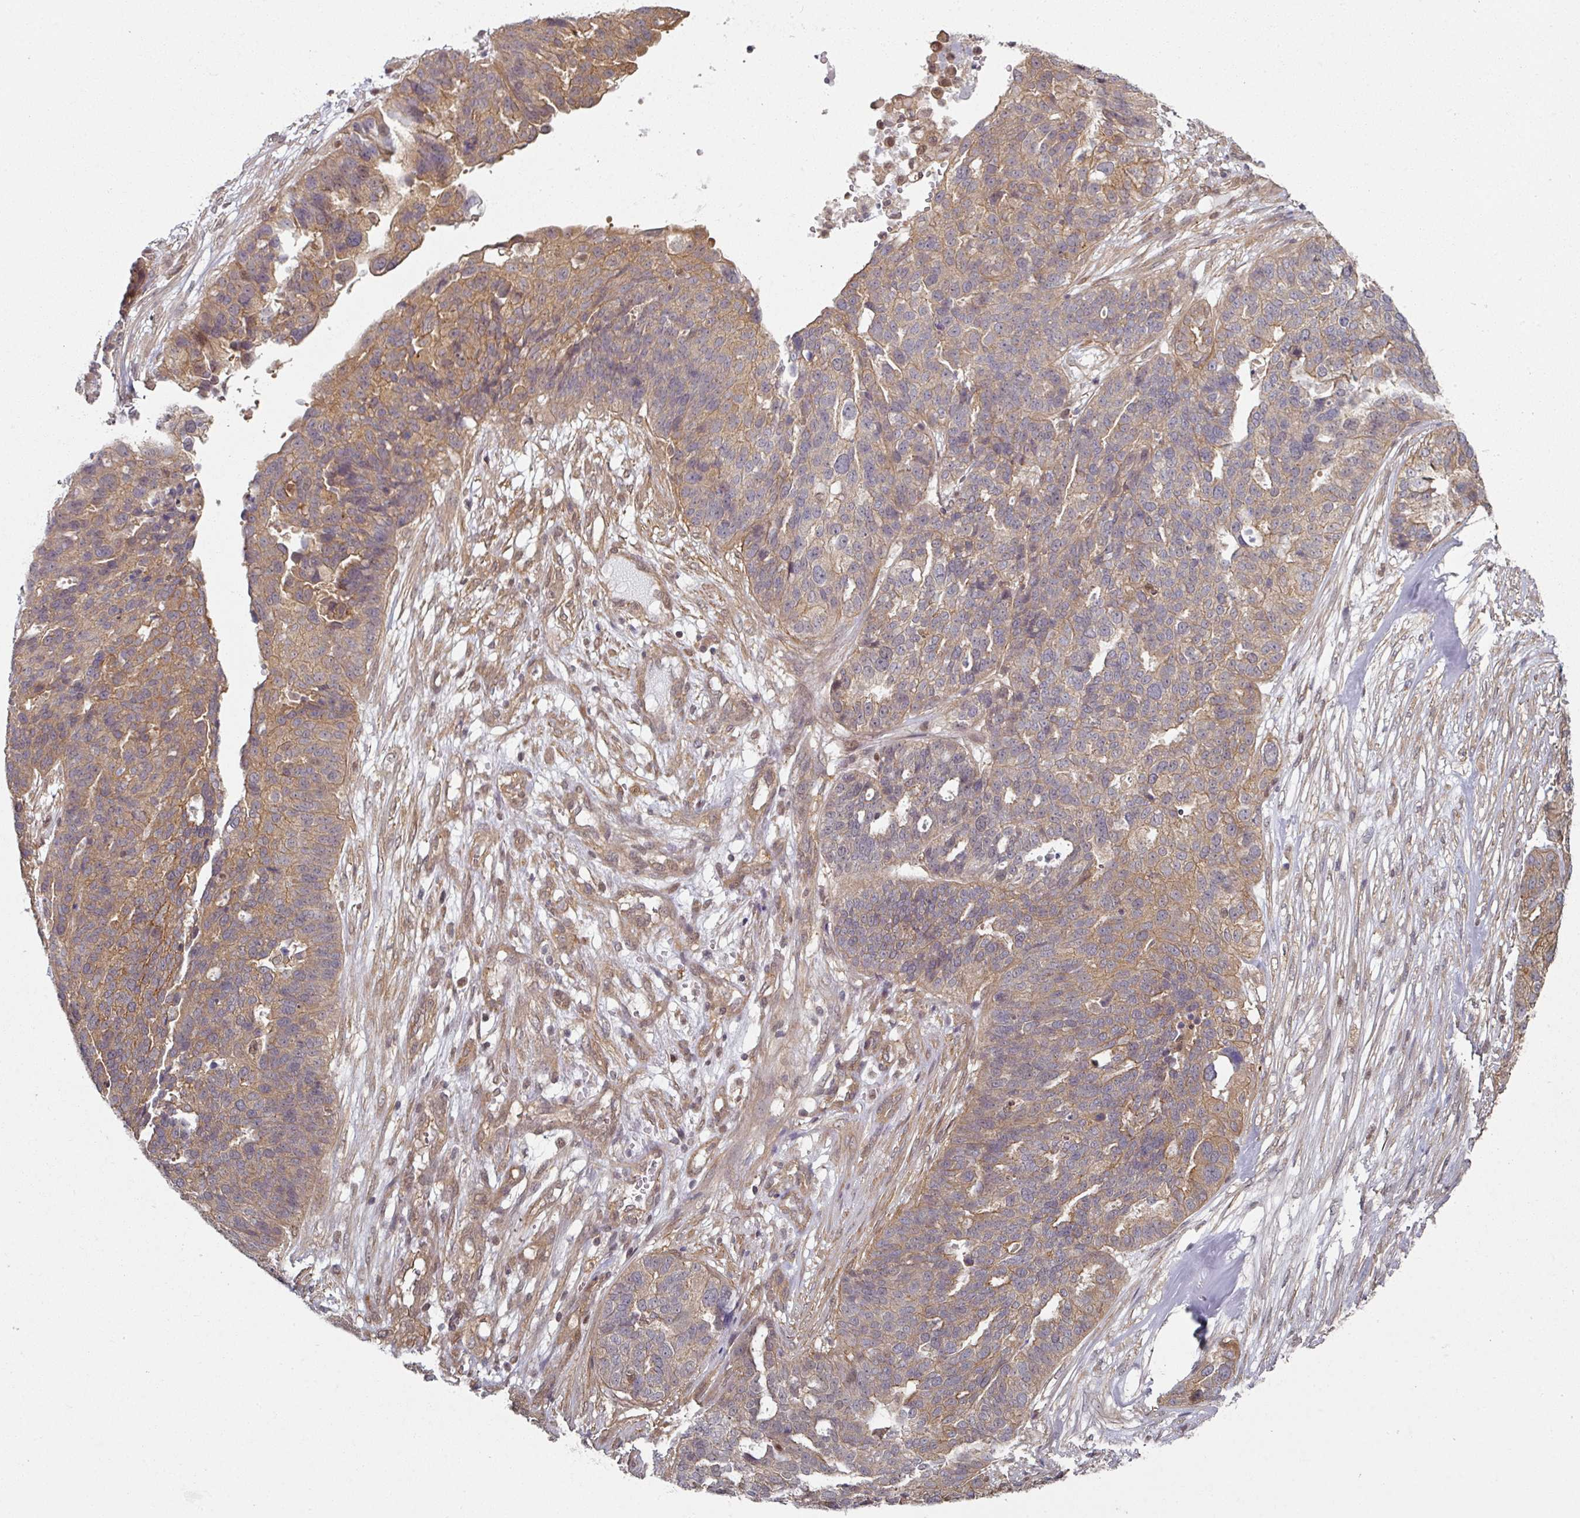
{"staining": {"intensity": "moderate", "quantity": ">75%", "location": "cytoplasmic/membranous"}, "tissue": "ovarian cancer", "cell_type": "Tumor cells", "image_type": "cancer", "snomed": [{"axis": "morphology", "description": "Cystadenocarcinoma, serous, NOS"}, {"axis": "topography", "description": "Ovary"}], "caption": "IHC of ovarian cancer (serous cystadenocarcinoma) displays medium levels of moderate cytoplasmic/membranous expression in about >75% of tumor cells.", "gene": "PSME3IP1", "patient": {"sex": "female", "age": 59}}